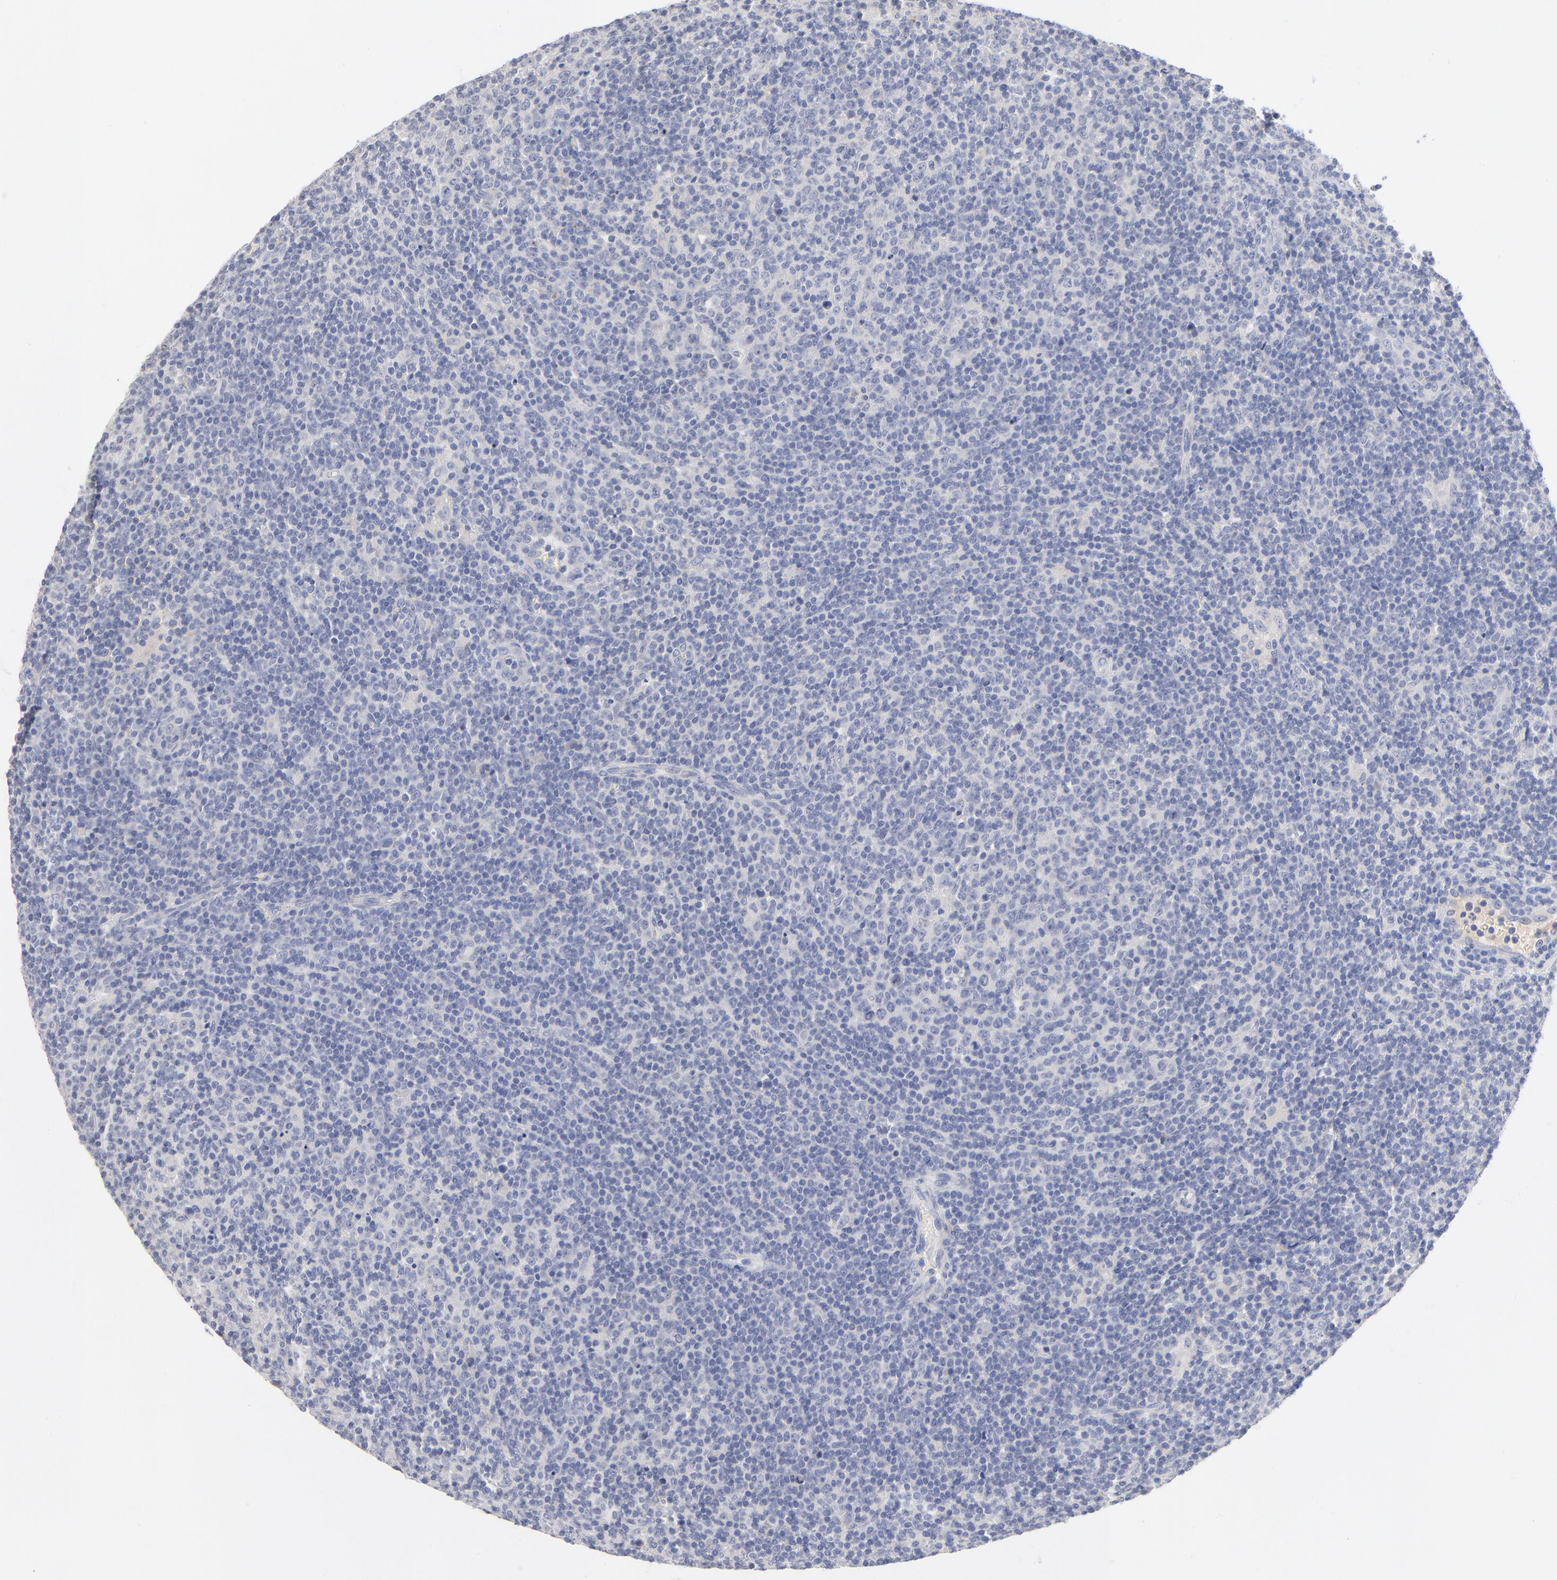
{"staining": {"intensity": "negative", "quantity": "none", "location": "none"}, "tissue": "lymphoma", "cell_type": "Tumor cells", "image_type": "cancer", "snomed": [{"axis": "morphology", "description": "Malignant lymphoma, non-Hodgkin's type, Low grade"}, {"axis": "topography", "description": "Lymph node"}], "caption": "DAB (3,3'-diaminobenzidine) immunohistochemical staining of low-grade malignant lymphoma, non-Hodgkin's type reveals no significant positivity in tumor cells.", "gene": "F12", "patient": {"sex": "male", "age": 70}}